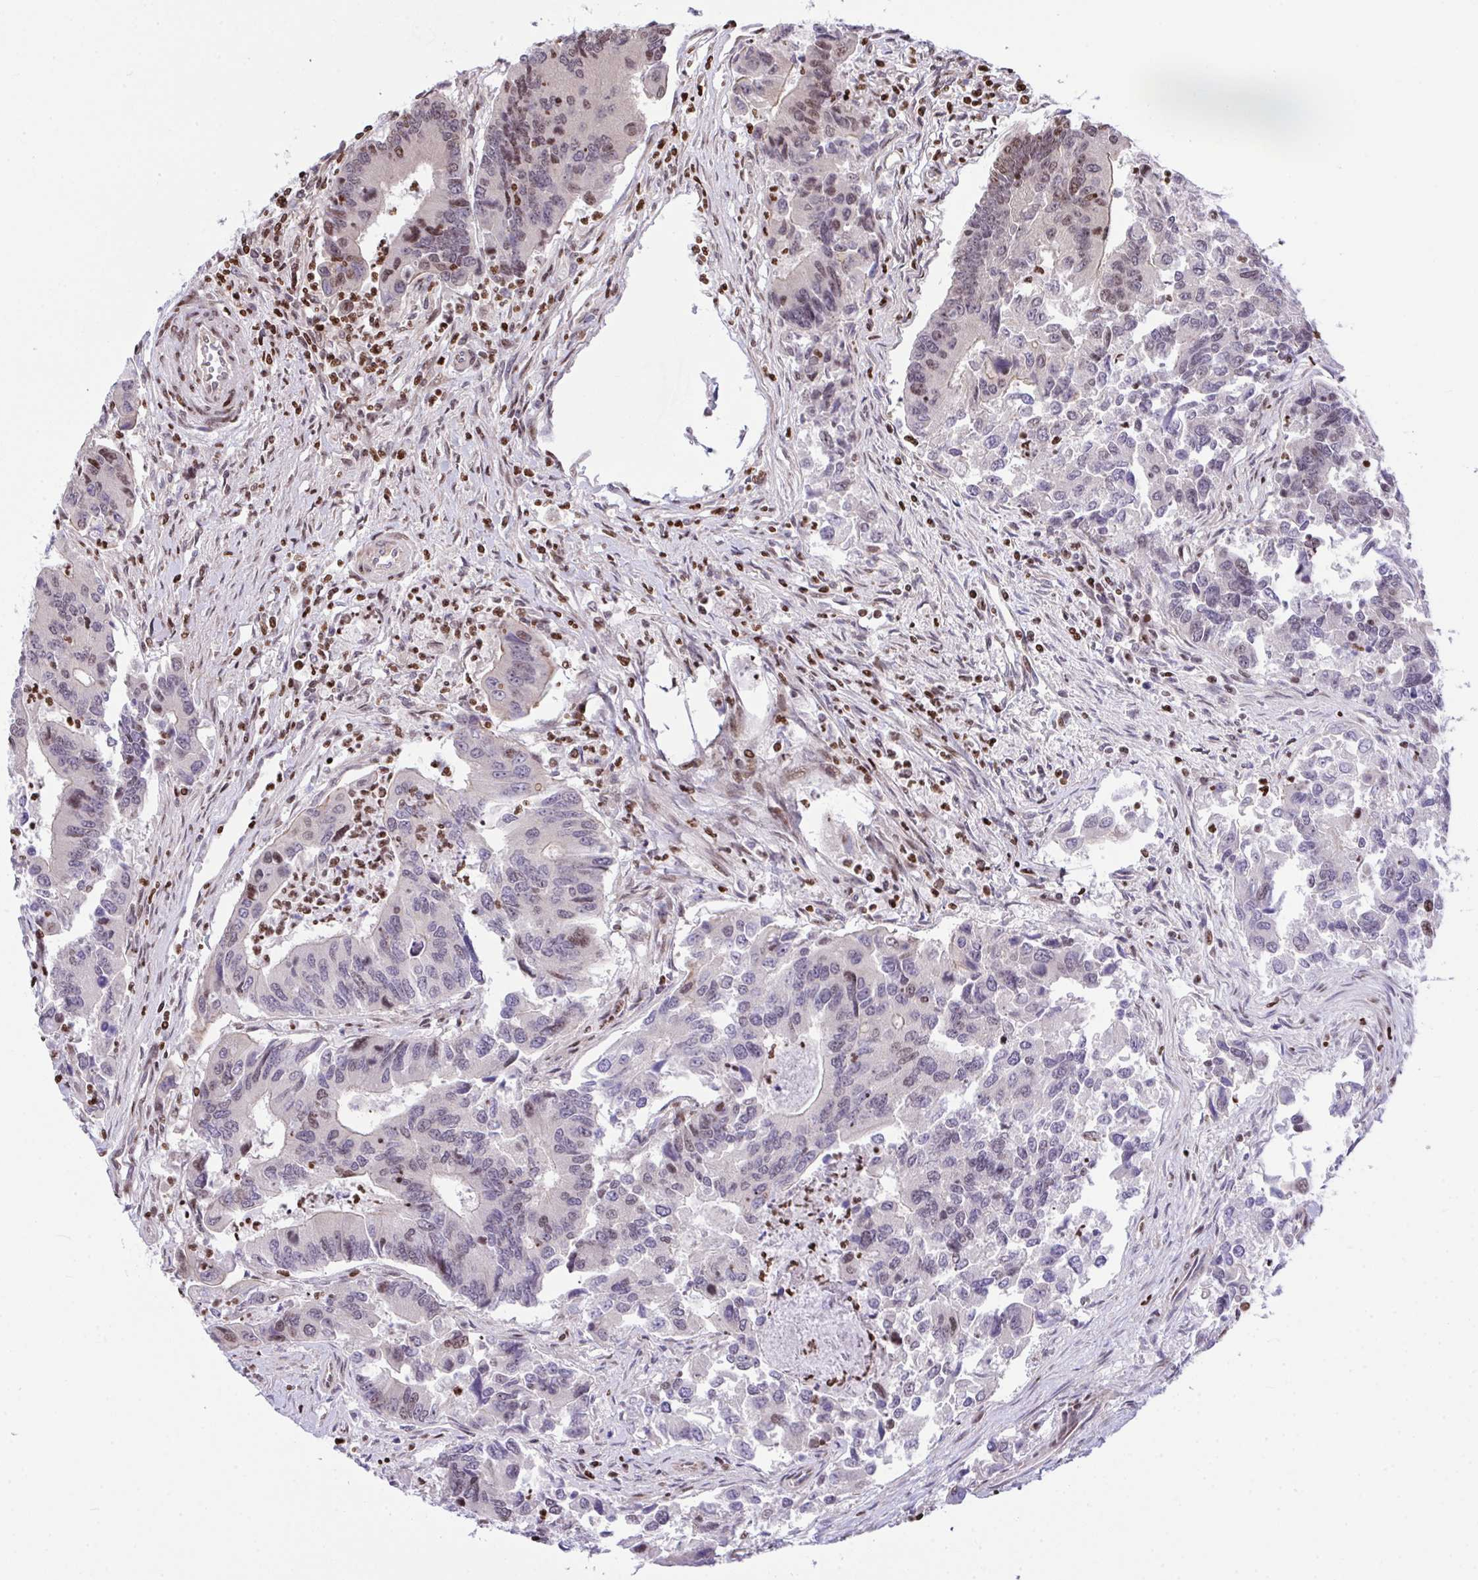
{"staining": {"intensity": "moderate", "quantity": "<25%", "location": "nuclear"}, "tissue": "colorectal cancer", "cell_type": "Tumor cells", "image_type": "cancer", "snomed": [{"axis": "morphology", "description": "Adenocarcinoma, NOS"}, {"axis": "topography", "description": "Colon"}], "caption": "Approximately <25% of tumor cells in adenocarcinoma (colorectal) display moderate nuclear protein expression as visualized by brown immunohistochemical staining.", "gene": "RAPGEF5", "patient": {"sex": "female", "age": 67}}